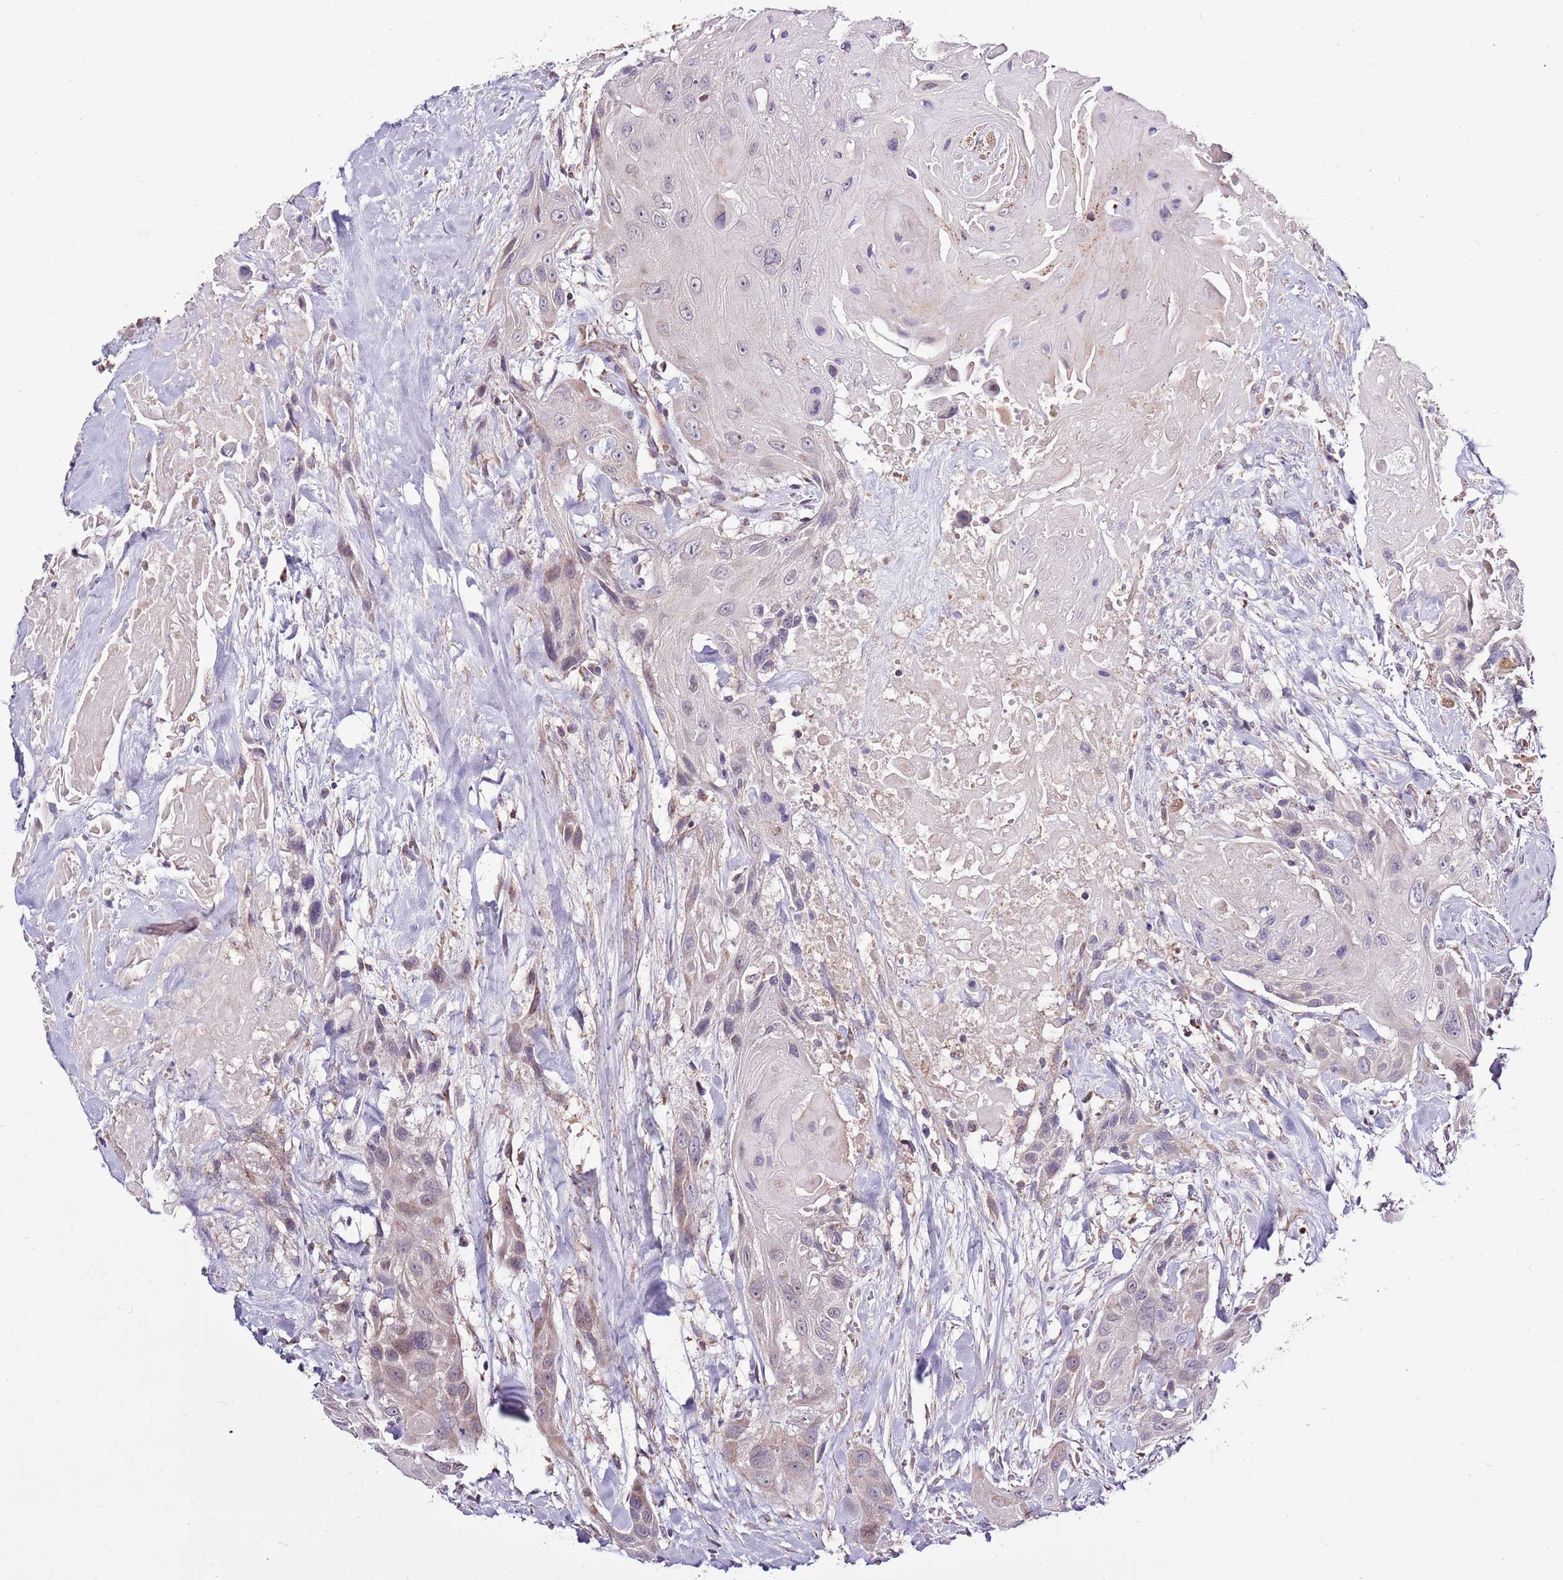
{"staining": {"intensity": "weak", "quantity": "<25%", "location": "cytoplasmic/membranous"}, "tissue": "head and neck cancer", "cell_type": "Tumor cells", "image_type": "cancer", "snomed": [{"axis": "morphology", "description": "Squamous cell carcinoma, NOS"}, {"axis": "topography", "description": "Head-Neck"}], "caption": "Immunohistochemistry (IHC) image of neoplastic tissue: head and neck cancer stained with DAB (3,3'-diaminobenzidine) demonstrates no significant protein positivity in tumor cells. (Immunohistochemistry (IHC), brightfield microscopy, high magnification).", "gene": "SMG1", "patient": {"sex": "male", "age": 81}}